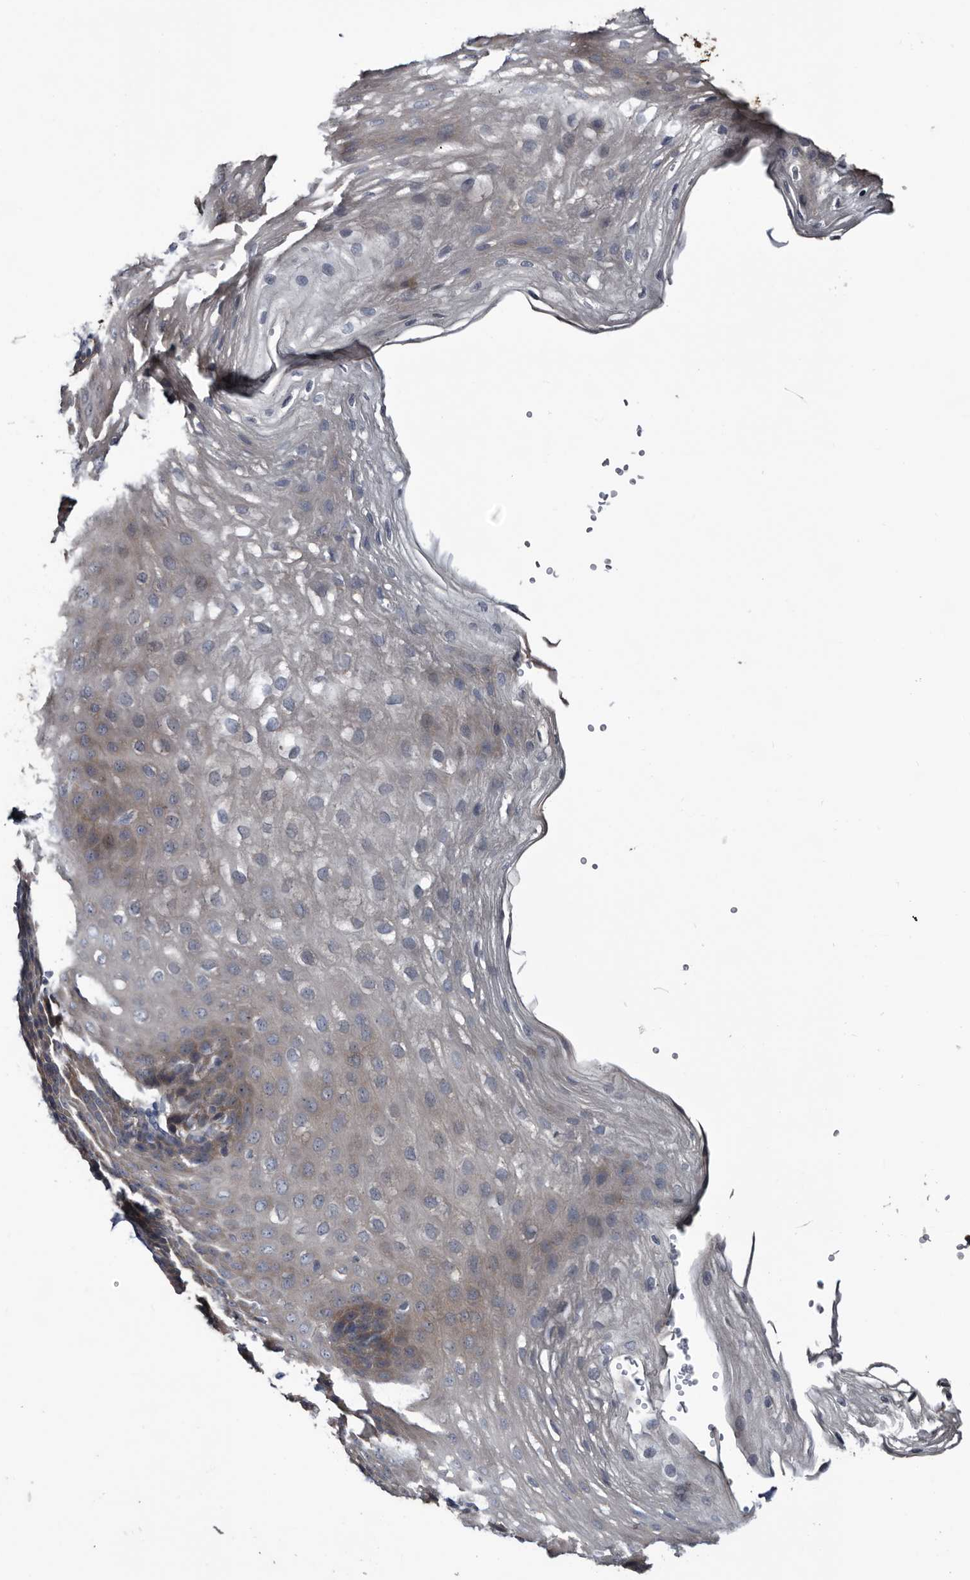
{"staining": {"intensity": "weak", "quantity": "<25%", "location": "cytoplasmic/membranous"}, "tissue": "esophagus", "cell_type": "Squamous epithelial cells", "image_type": "normal", "snomed": [{"axis": "morphology", "description": "Normal tissue, NOS"}, {"axis": "topography", "description": "Esophagus"}], "caption": "High power microscopy image of an immunohistochemistry (IHC) photomicrograph of unremarkable esophagus, revealing no significant expression in squamous epithelial cells.", "gene": "IARS1", "patient": {"sex": "female", "age": 66}}